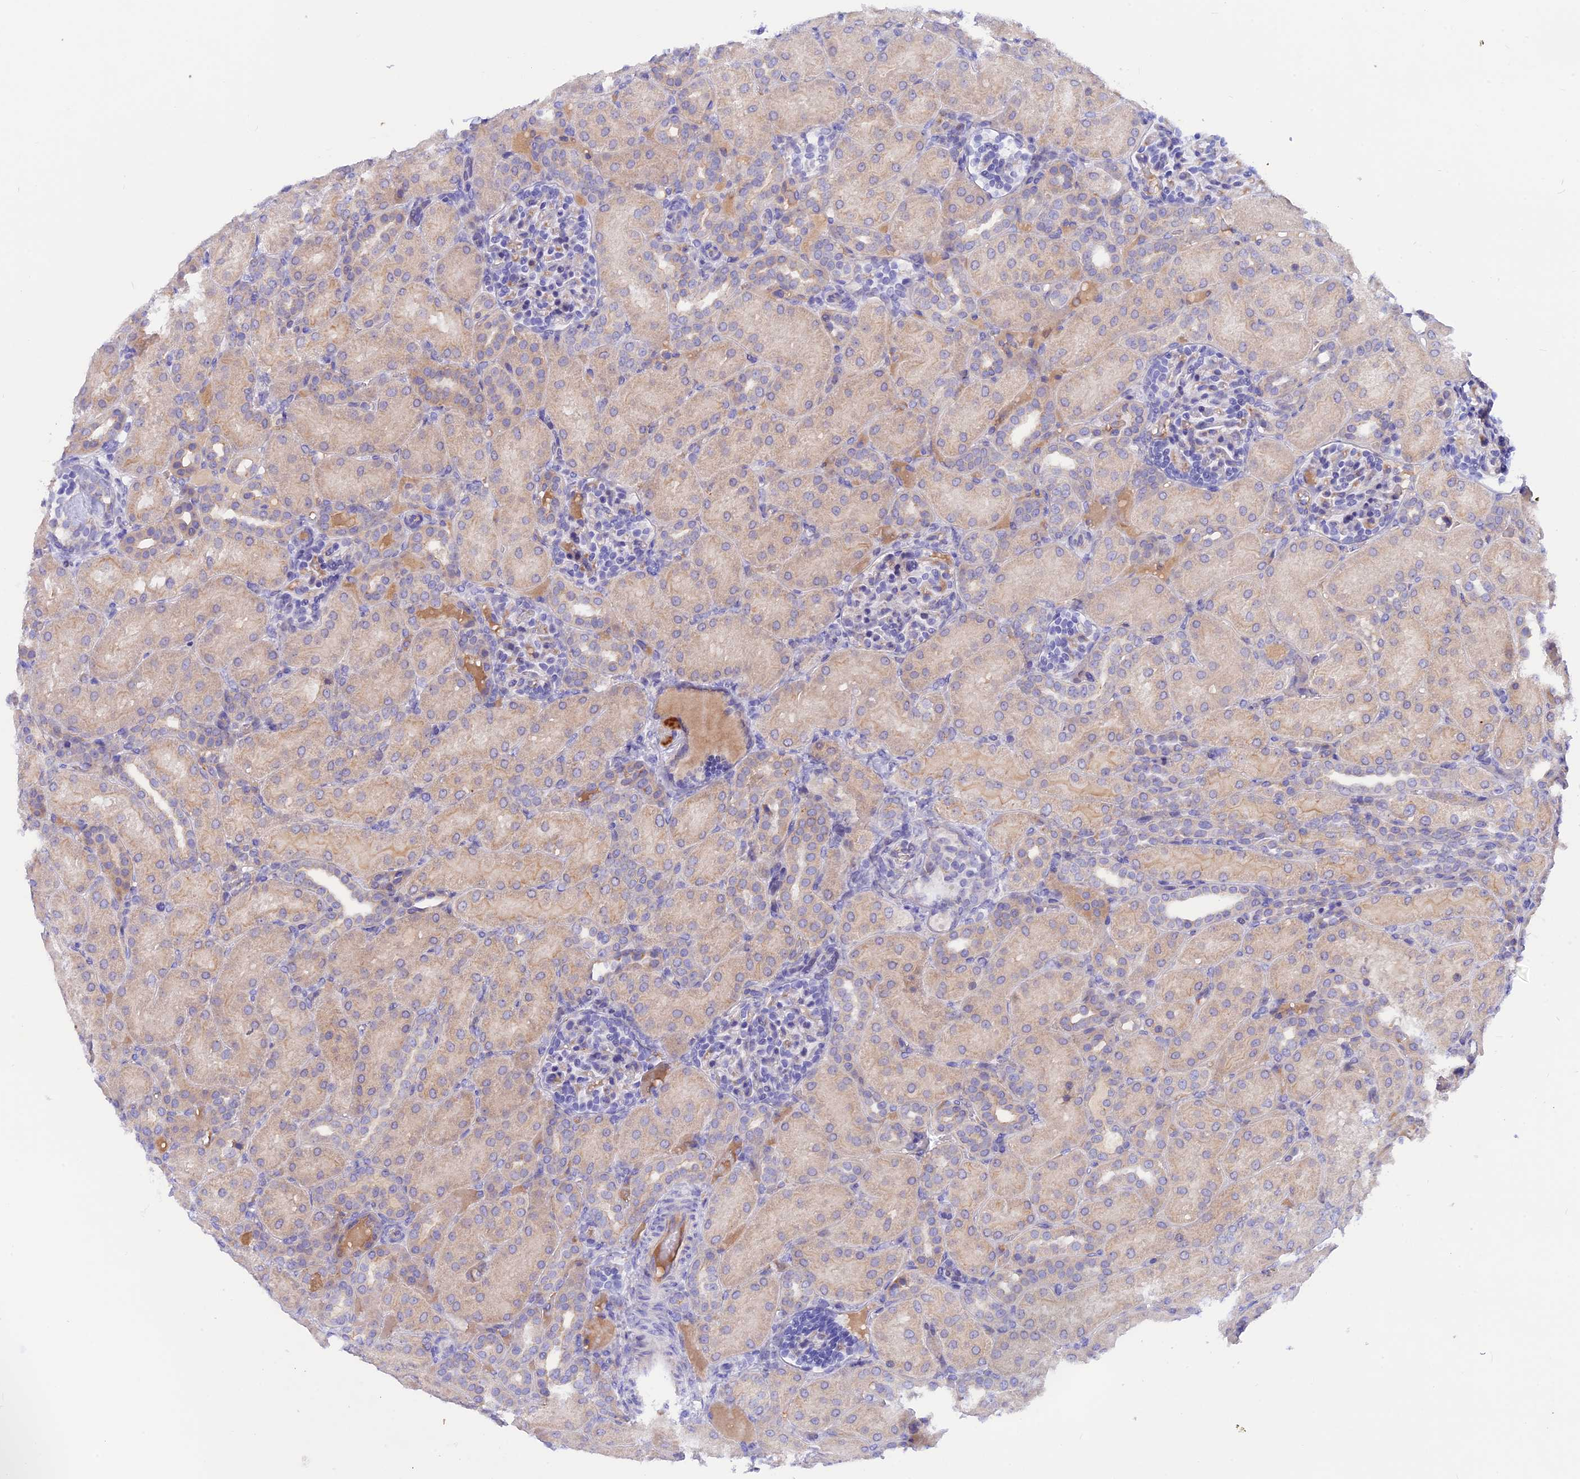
{"staining": {"intensity": "negative", "quantity": "none", "location": "none"}, "tissue": "kidney", "cell_type": "Cells in glomeruli", "image_type": "normal", "snomed": [{"axis": "morphology", "description": "Normal tissue, NOS"}, {"axis": "topography", "description": "Kidney"}], "caption": "DAB immunohistochemical staining of benign human kidney exhibits no significant positivity in cells in glomeruli.", "gene": "GK5", "patient": {"sex": "male", "age": 1}}